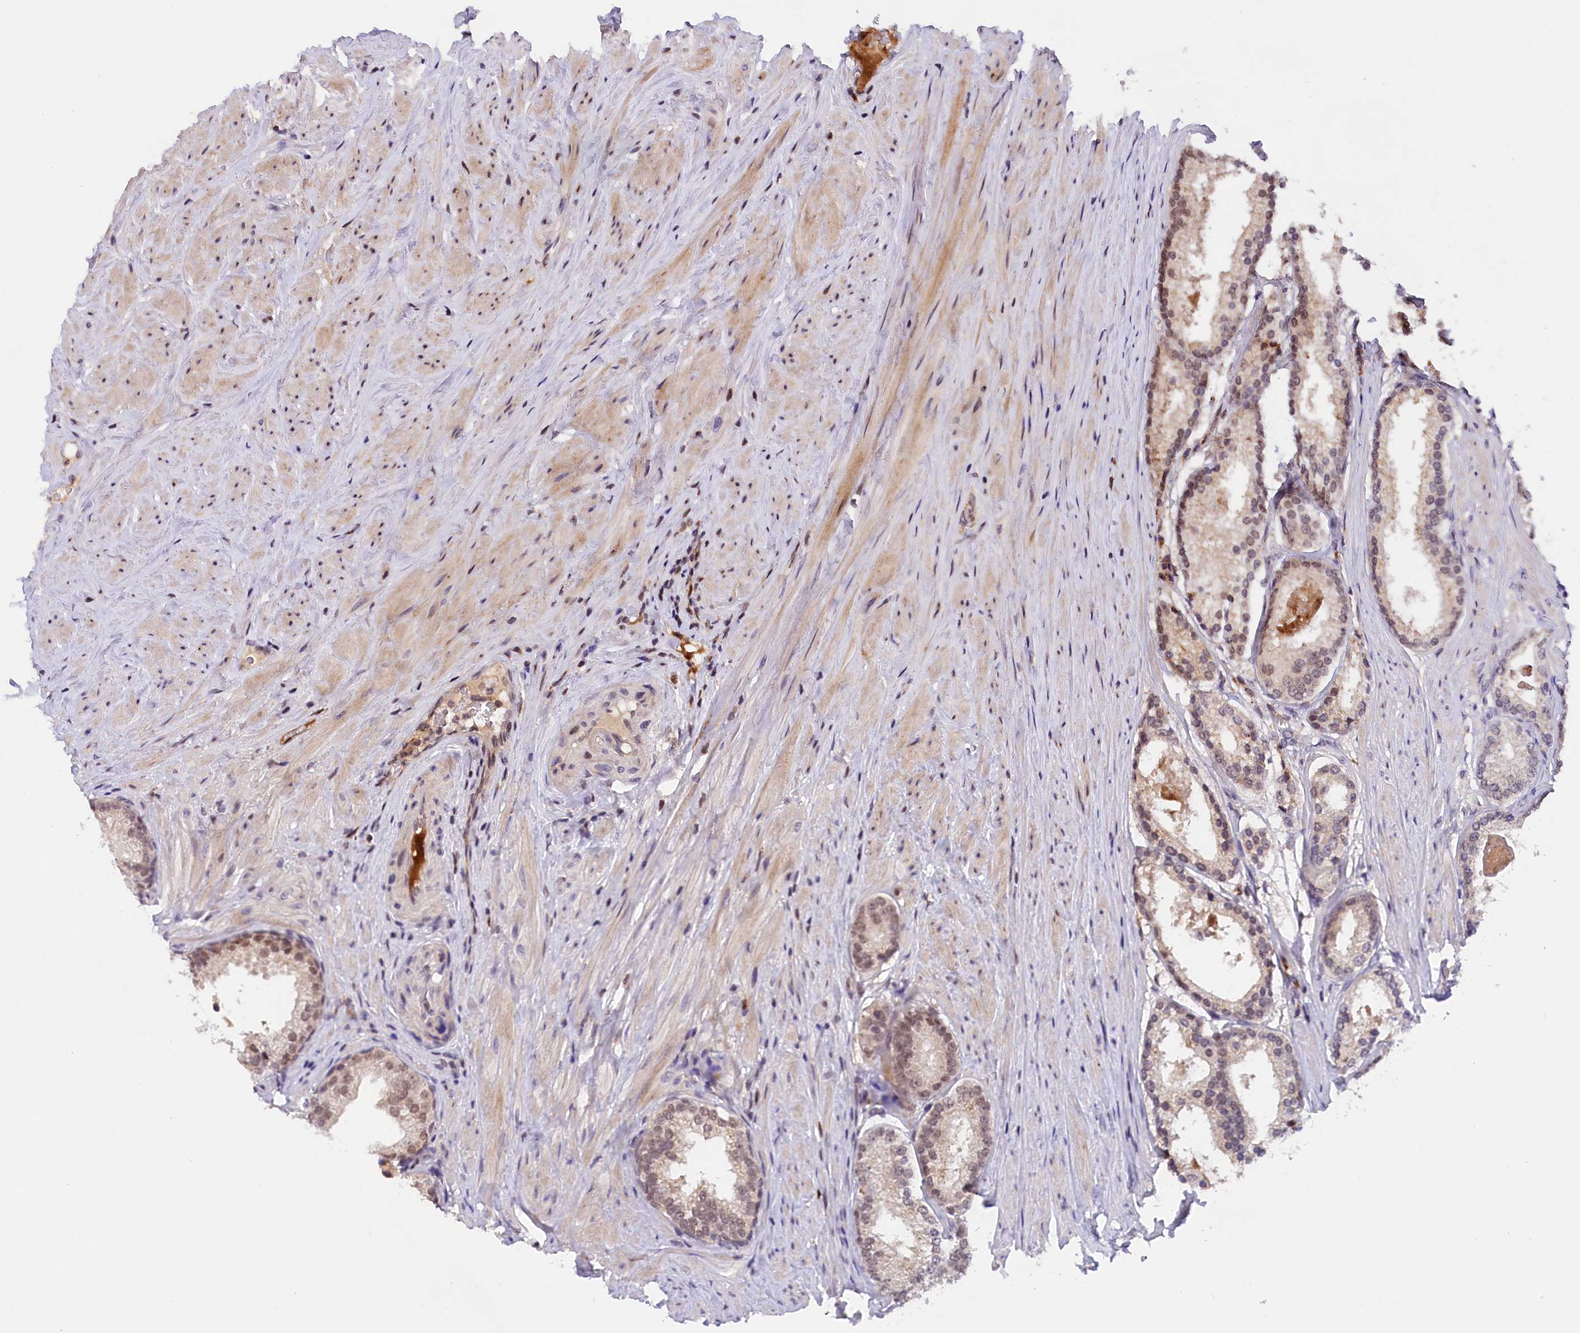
{"staining": {"intensity": "moderate", "quantity": "<25%", "location": "cytoplasmic/membranous,nuclear"}, "tissue": "prostate cancer", "cell_type": "Tumor cells", "image_type": "cancer", "snomed": [{"axis": "morphology", "description": "Adenocarcinoma, Low grade"}, {"axis": "topography", "description": "Prostate"}], "caption": "This is an image of immunohistochemistry (IHC) staining of low-grade adenocarcinoma (prostate), which shows moderate positivity in the cytoplasmic/membranous and nuclear of tumor cells.", "gene": "FBXO45", "patient": {"sex": "male", "age": 68}}